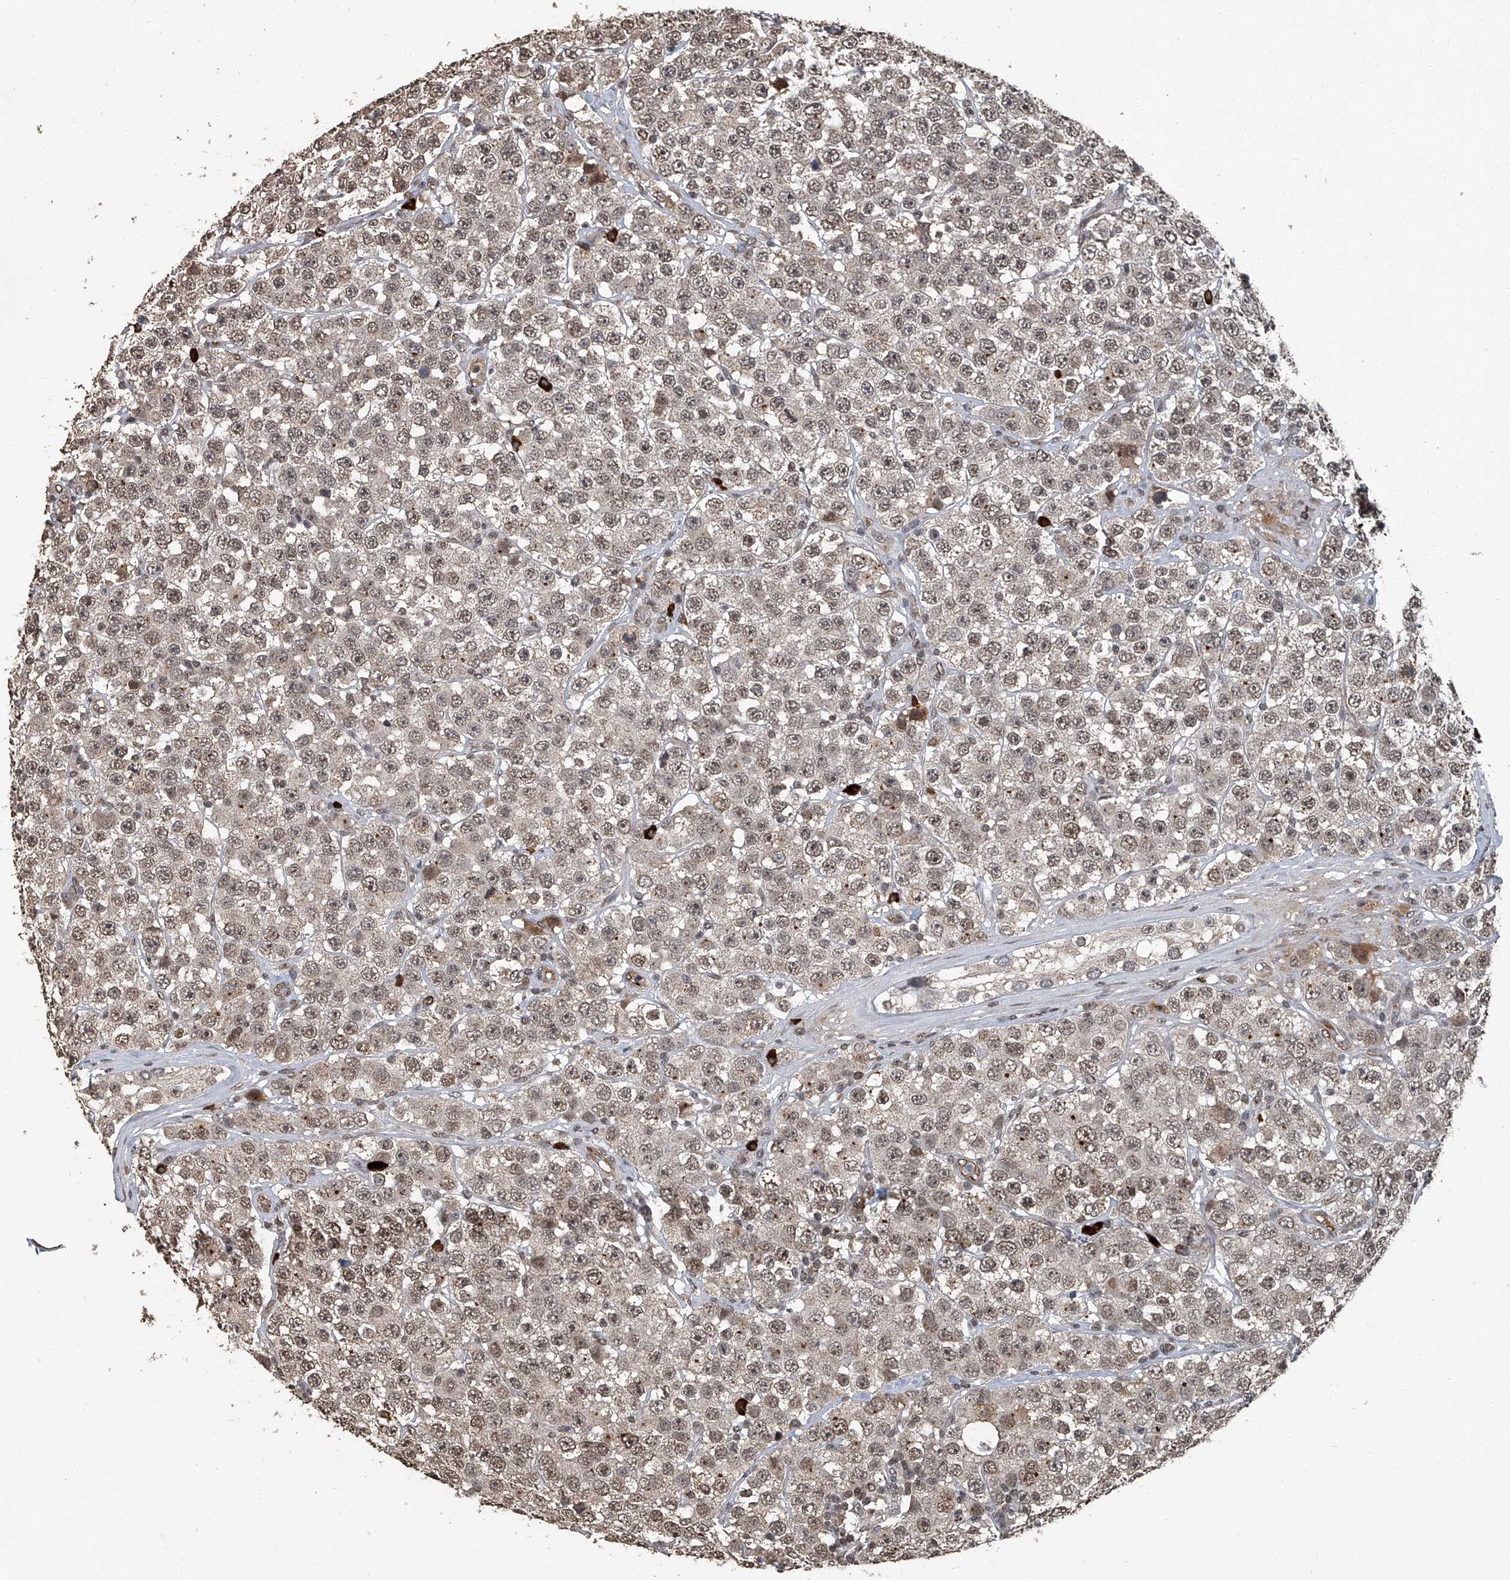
{"staining": {"intensity": "weak", "quantity": ">75%", "location": "cytoplasmic/membranous,nuclear"}, "tissue": "testis cancer", "cell_type": "Tumor cells", "image_type": "cancer", "snomed": [{"axis": "morphology", "description": "Seminoma, NOS"}, {"axis": "topography", "description": "Testis"}], "caption": "Immunohistochemistry (DAB) staining of testis cancer (seminoma) exhibits weak cytoplasmic/membranous and nuclear protein staining in about >75% of tumor cells.", "gene": "GPR132", "patient": {"sex": "male", "age": 28}}